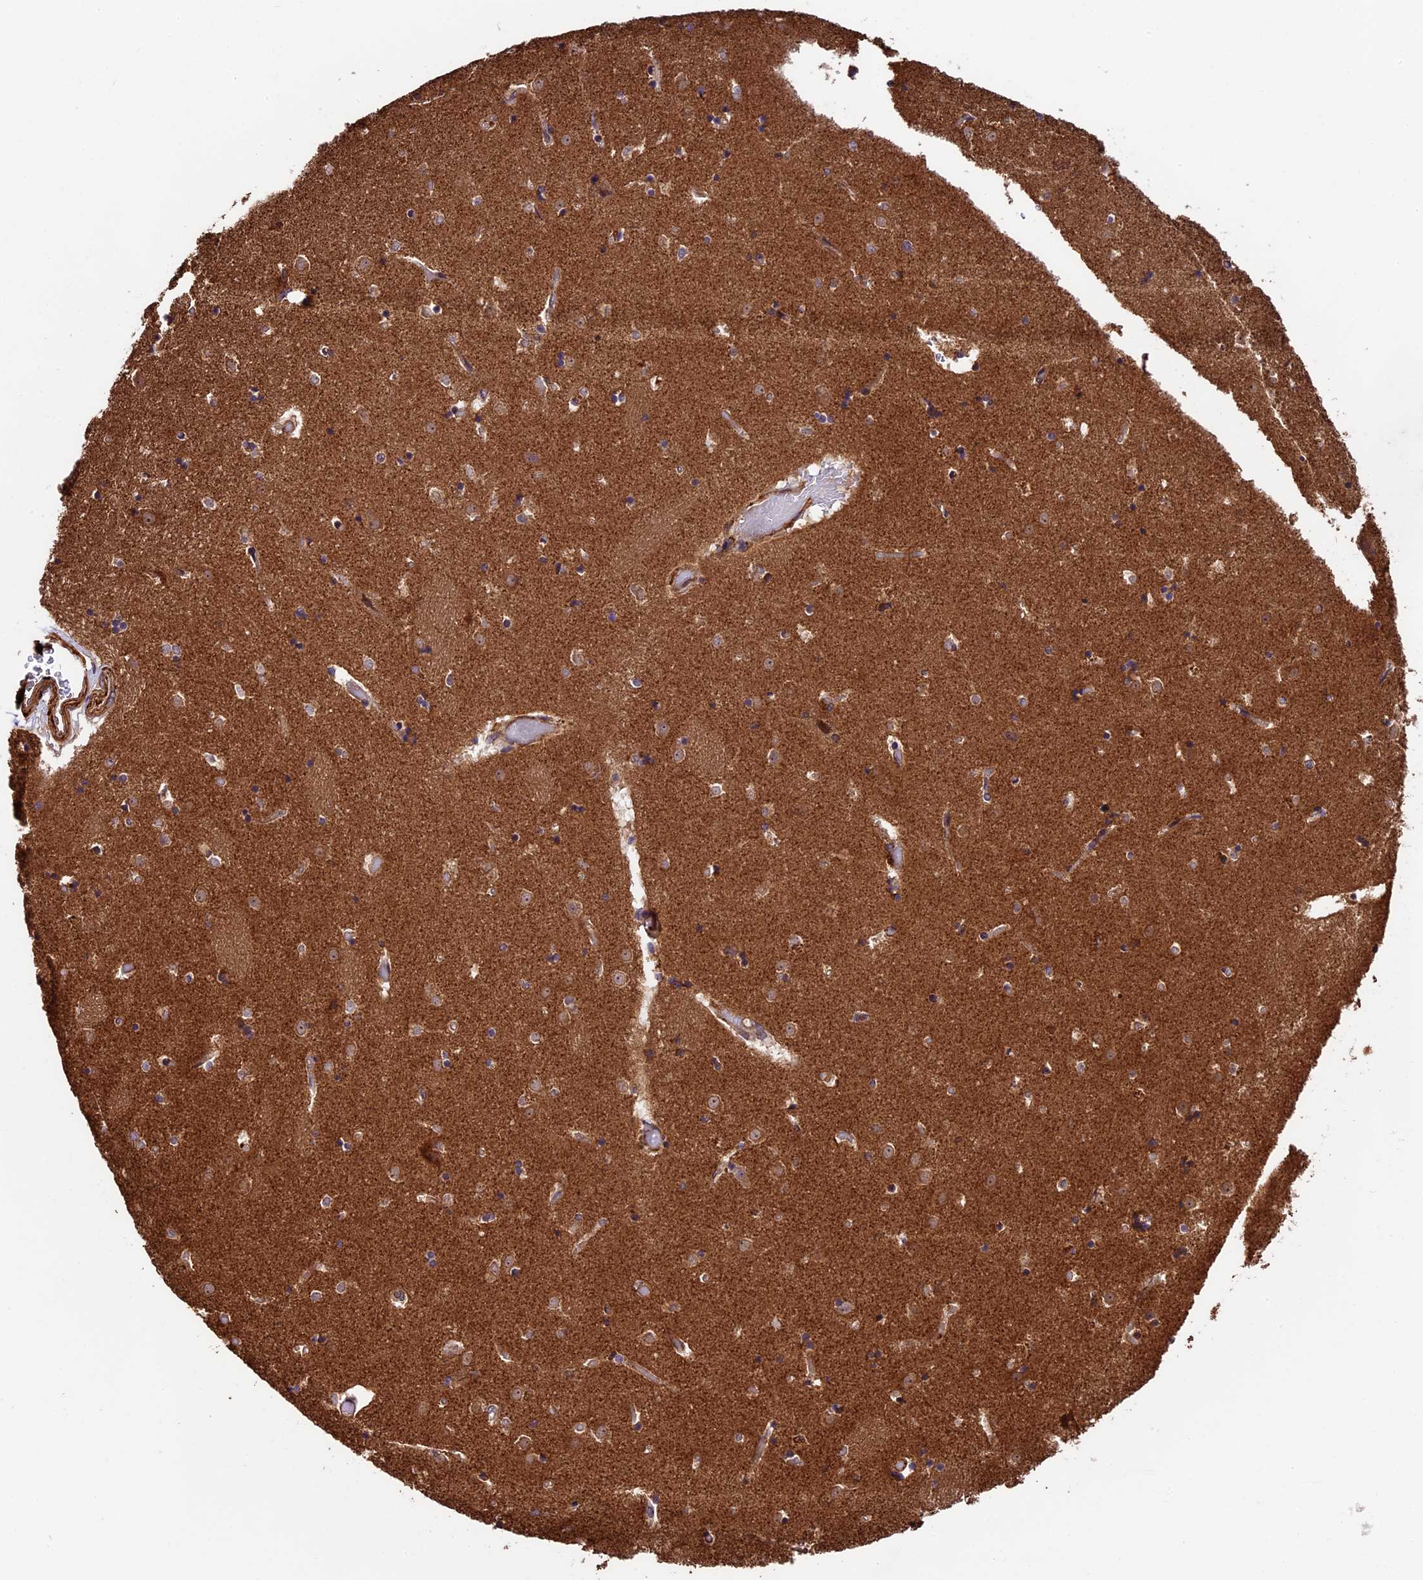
{"staining": {"intensity": "weak", "quantity": "<25%", "location": "cytoplasmic/membranous"}, "tissue": "caudate", "cell_type": "Glial cells", "image_type": "normal", "snomed": [{"axis": "morphology", "description": "Normal tissue, NOS"}, {"axis": "topography", "description": "Lateral ventricle wall"}], "caption": "This micrograph is of benign caudate stained with IHC to label a protein in brown with the nuclei are counter-stained blue. There is no positivity in glial cells. The staining was performed using DAB (3,3'-diaminobenzidine) to visualize the protein expression in brown, while the nuclei were stained in blue with hematoxylin (Magnification: 20x).", "gene": "LSM7", "patient": {"sex": "female", "age": 52}}